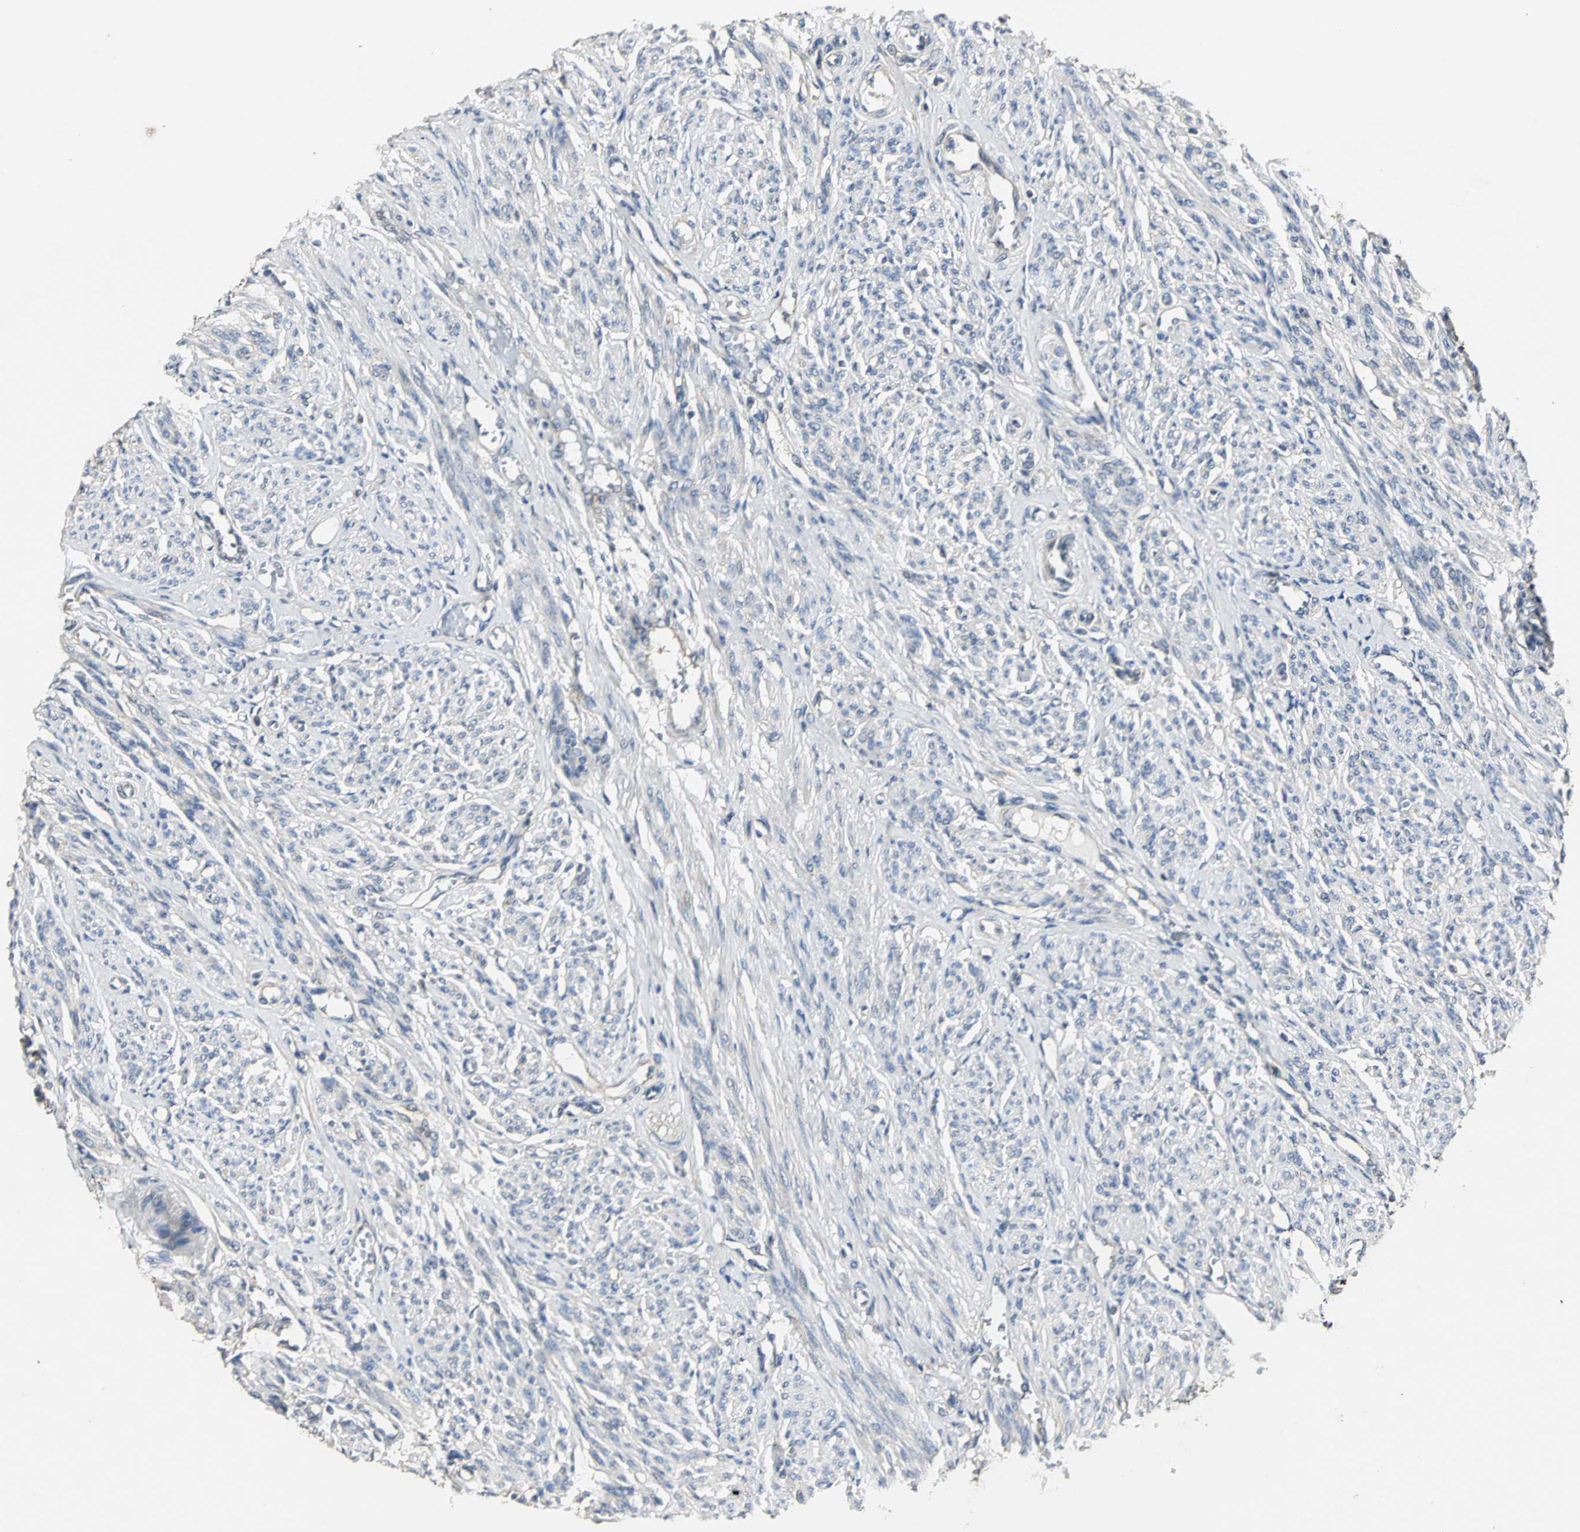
{"staining": {"intensity": "negative", "quantity": "none", "location": "none"}, "tissue": "smooth muscle", "cell_type": "Smooth muscle cells", "image_type": "normal", "snomed": [{"axis": "morphology", "description": "Normal tissue, NOS"}, {"axis": "topography", "description": "Smooth muscle"}], "caption": "This is a photomicrograph of immunohistochemistry staining of normal smooth muscle, which shows no positivity in smooth muscle cells.", "gene": "IRF3", "patient": {"sex": "female", "age": 65}}